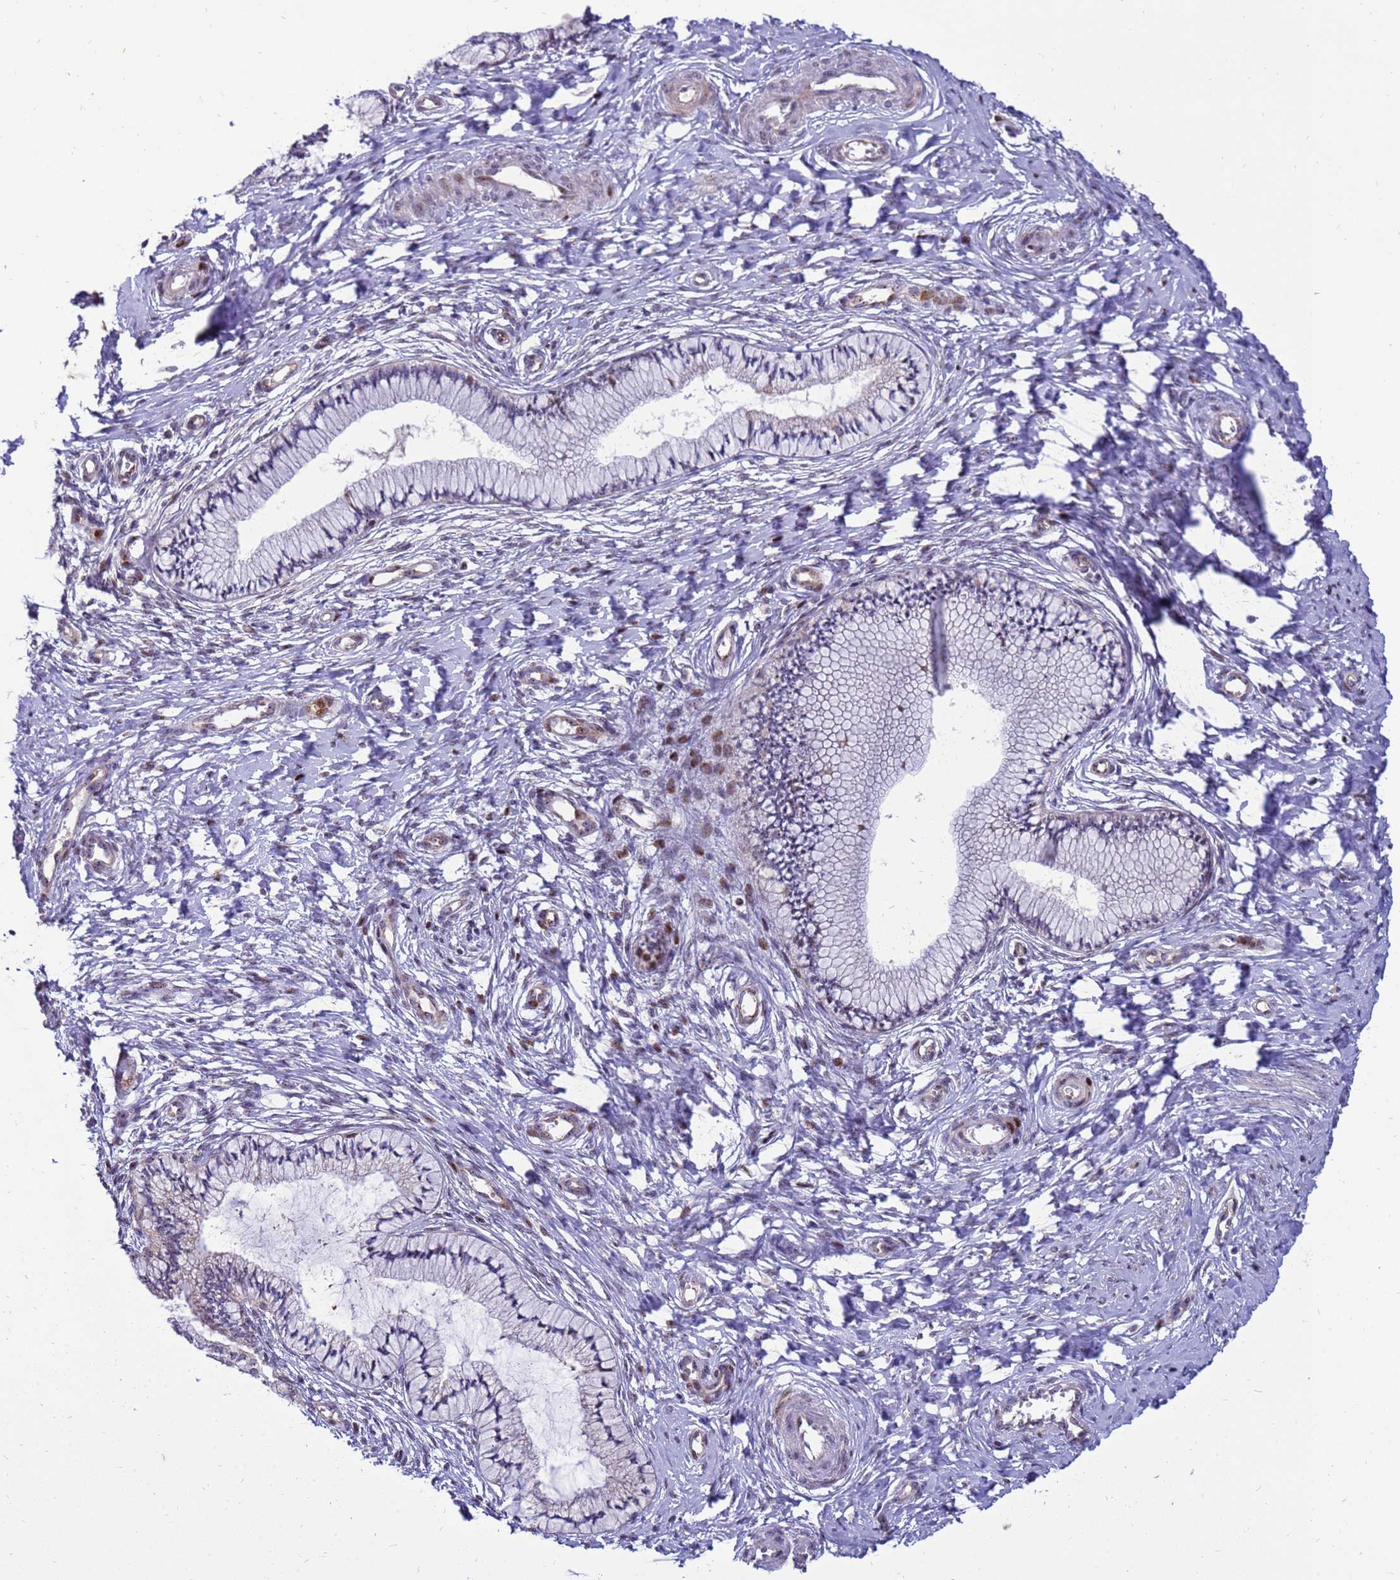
{"staining": {"intensity": "moderate", "quantity": "<25%", "location": "cytoplasmic/membranous"}, "tissue": "cervix", "cell_type": "Glandular cells", "image_type": "normal", "snomed": [{"axis": "morphology", "description": "Normal tissue, NOS"}, {"axis": "topography", "description": "Cervix"}], "caption": "IHC of unremarkable human cervix reveals low levels of moderate cytoplasmic/membranous positivity in approximately <25% of glandular cells.", "gene": "RSPO1", "patient": {"sex": "female", "age": 36}}